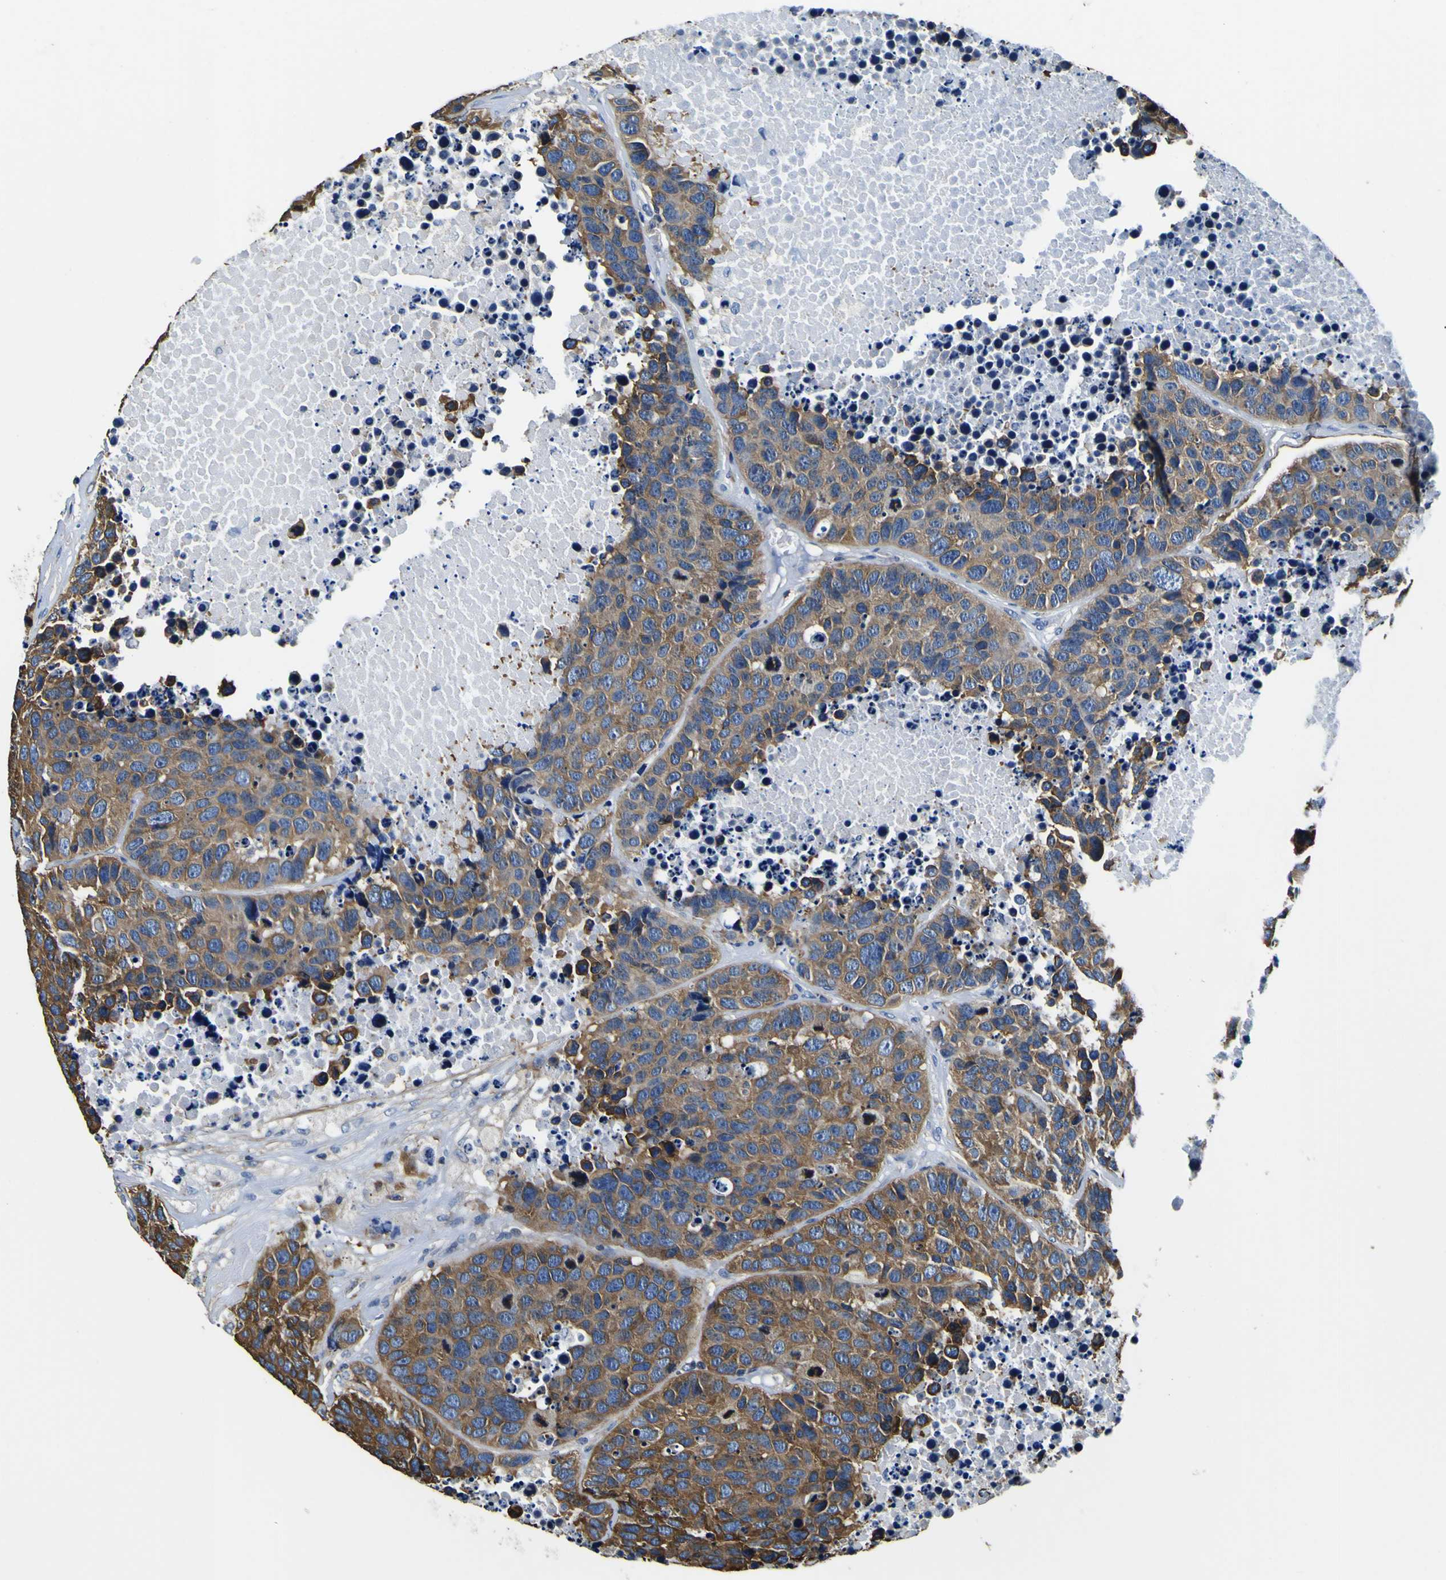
{"staining": {"intensity": "moderate", "quantity": ">75%", "location": "cytoplasmic/membranous"}, "tissue": "carcinoid", "cell_type": "Tumor cells", "image_type": "cancer", "snomed": [{"axis": "morphology", "description": "Carcinoid, malignant, NOS"}, {"axis": "topography", "description": "Lung"}], "caption": "Immunohistochemistry of human carcinoid exhibits medium levels of moderate cytoplasmic/membranous expression in about >75% of tumor cells.", "gene": "TUBA1B", "patient": {"sex": "male", "age": 60}}